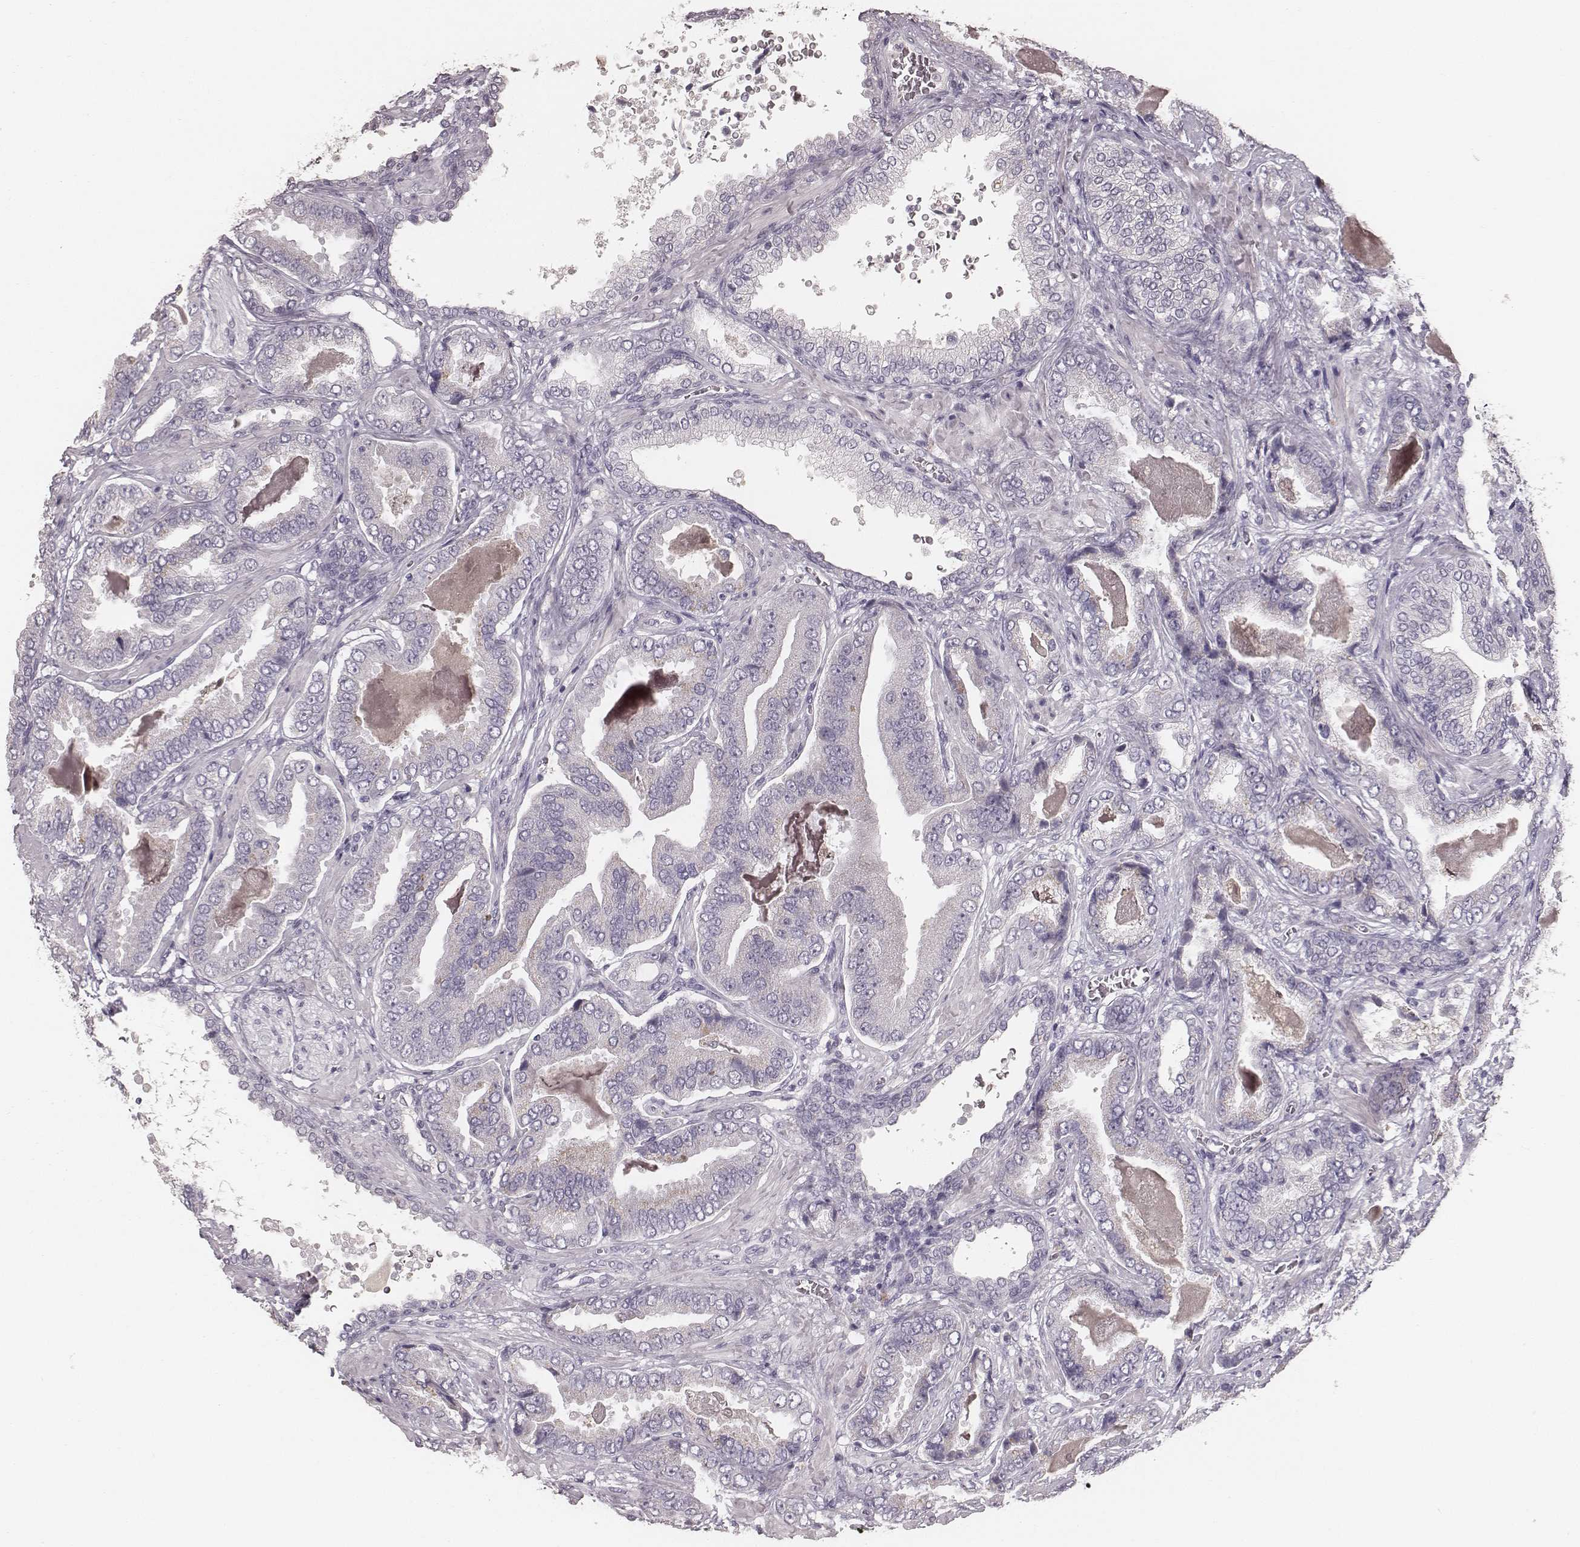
{"staining": {"intensity": "negative", "quantity": "none", "location": "none"}, "tissue": "prostate cancer", "cell_type": "Tumor cells", "image_type": "cancer", "snomed": [{"axis": "morphology", "description": "Adenocarcinoma, NOS"}, {"axis": "topography", "description": "Prostate"}], "caption": "Immunohistochemistry (IHC) image of neoplastic tissue: human prostate cancer stained with DAB demonstrates no significant protein staining in tumor cells.", "gene": "LY6K", "patient": {"sex": "male", "age": 64}}